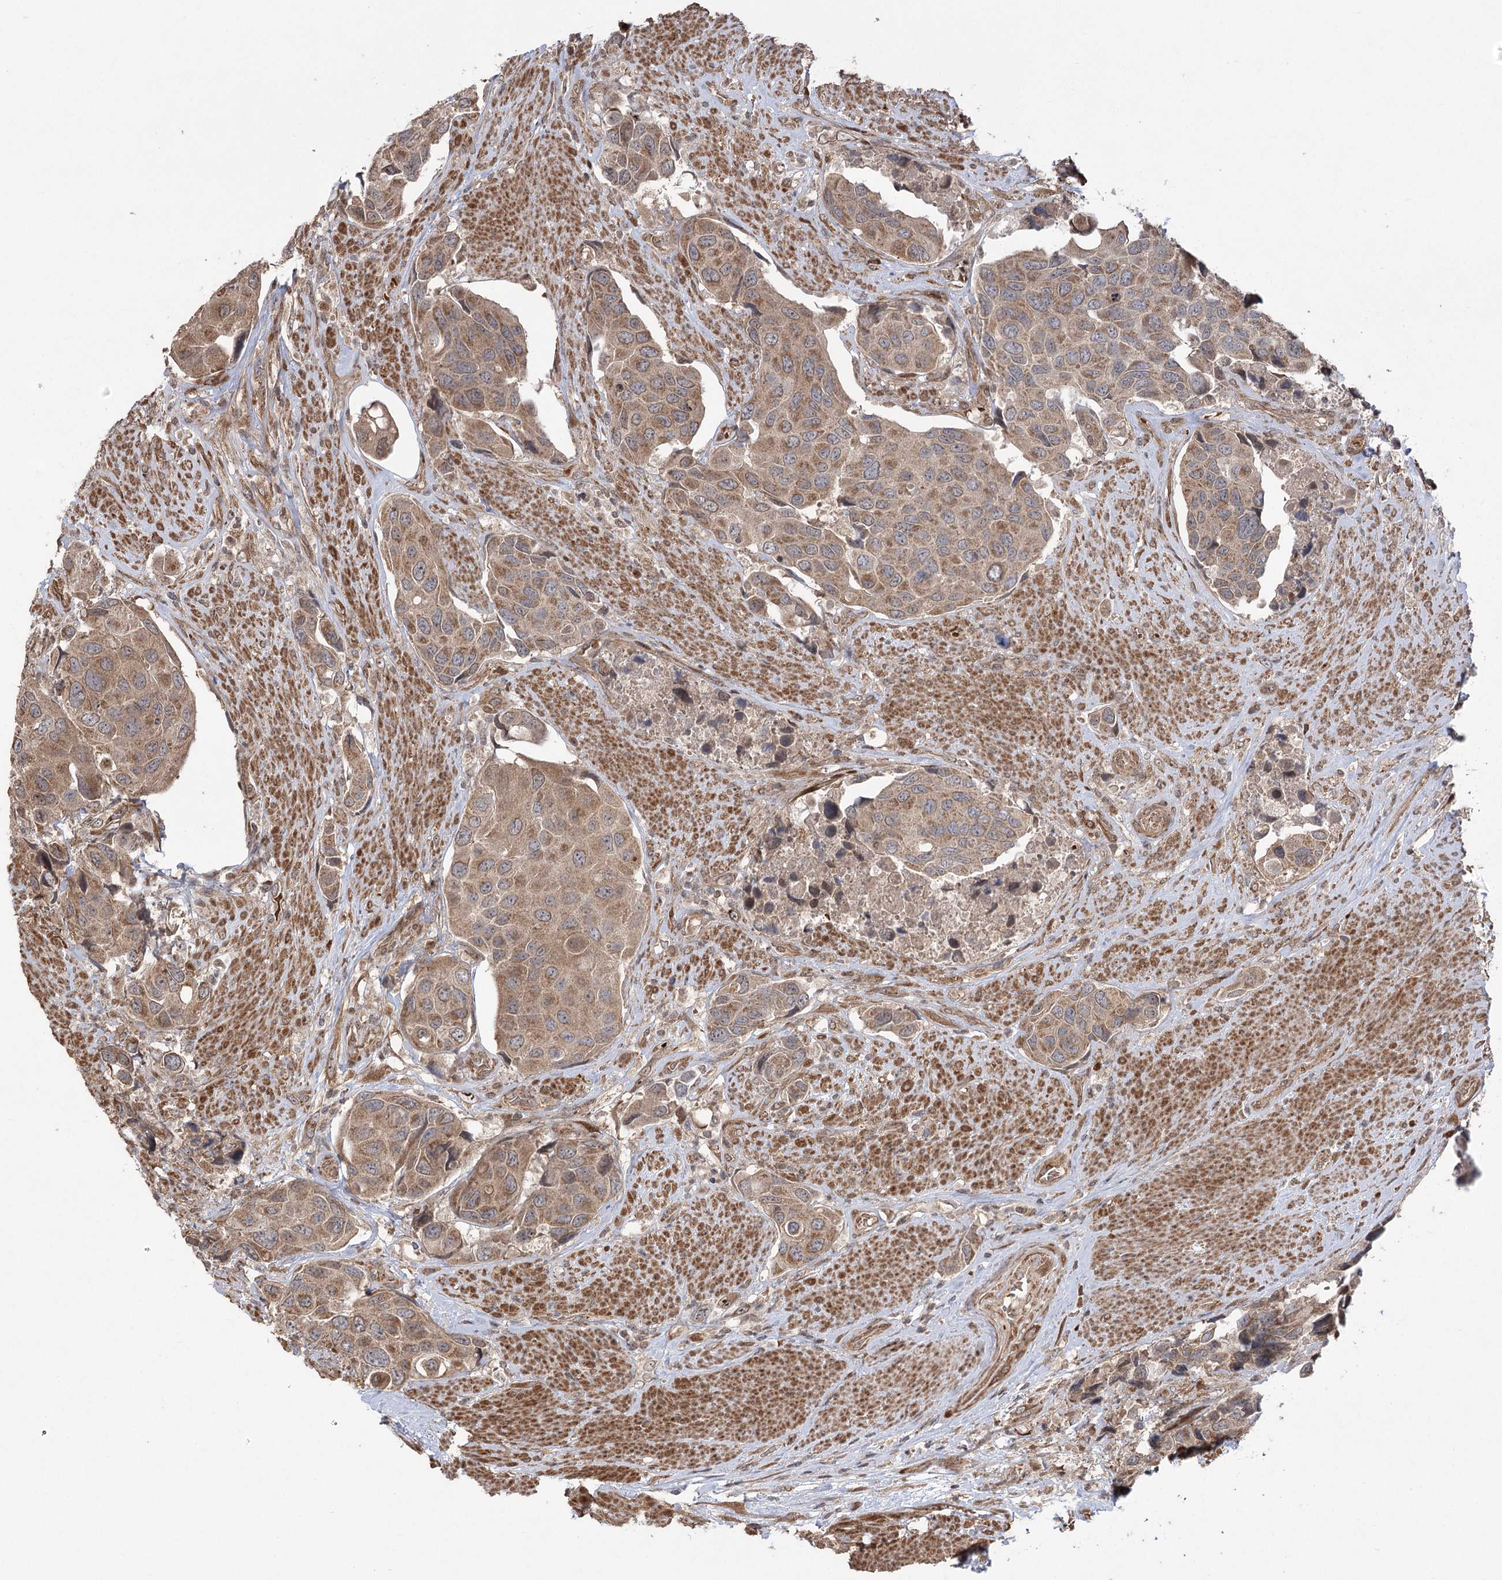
{"staining": {"intensity": "weak", "quantity": ">75%", "location": "cytoplasmic/membranous"}, "tissue": "urothelial cancer", "cell_type": "Tumor cells", "image_type": "cancer", "snomed": [{"axis": "morphology", "description": "Urothelial carcinoma, High grade"}, {"axis": "topography", "description": "Urinary bladder"}], "caption": "High-power microscopy captured an immunohistochemistry (IHC) histopathology image of urothelial cancer, revealing weak cytoplasmic/membranous expression in about >75% of tumor cells. The staining was performed using DAB (3,3'-diaminobenzidine), with brown indicating positive protein expression. Nuclei are stained blue with hematoxylin.", "gene": "TENM2", "patient": {"sex": "male", "age": 74}}